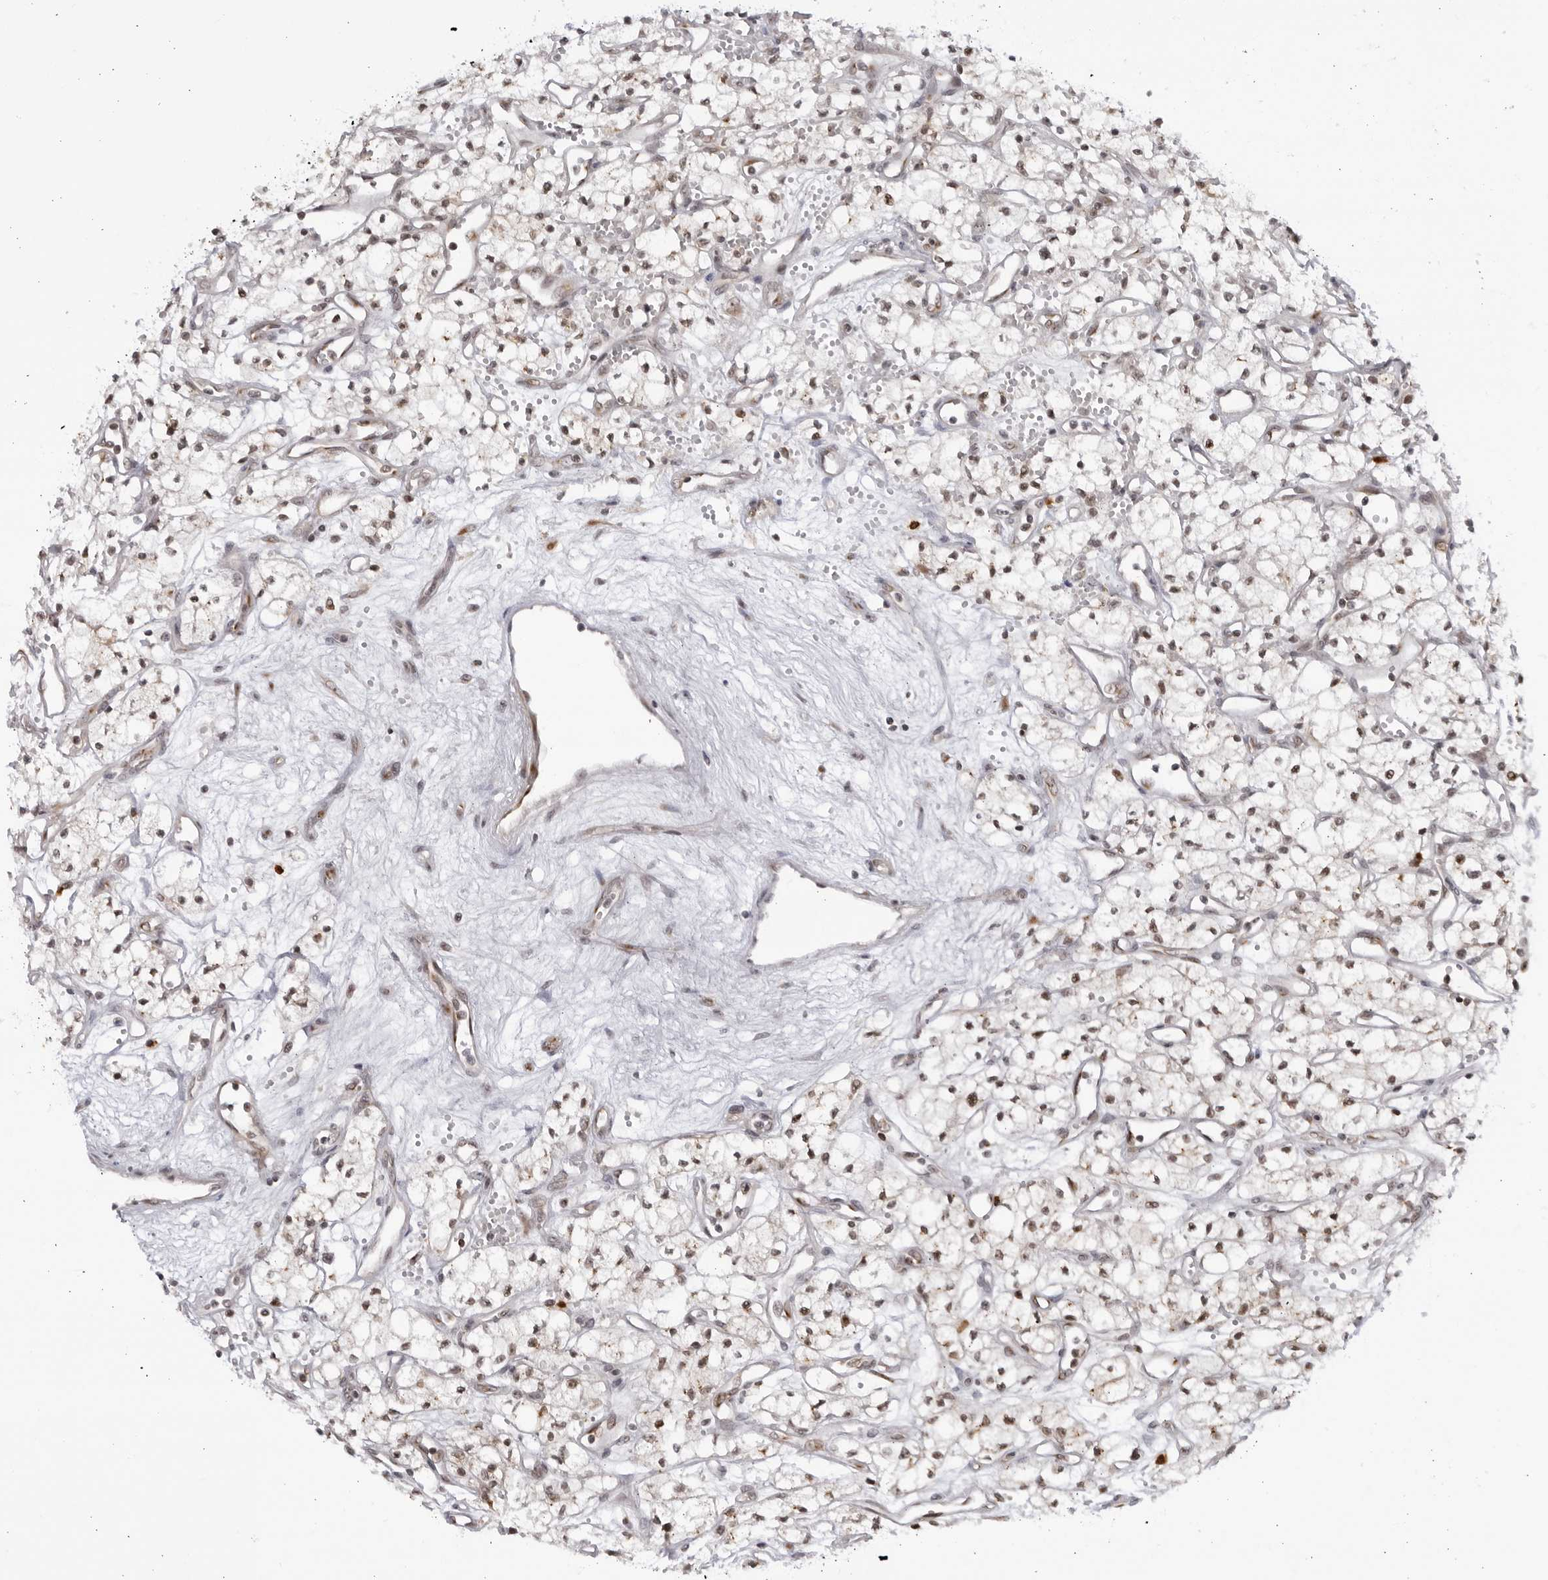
{"staining": {"intensity": "weak", "quantity": "25%-75%", "location": "nuclear"}, "tissue": "renal cancer", "cell_type": "Tumor cells", "image_type": "cancer", "snomed": [{"axis": "morphology", "description": "Adenocarcinoma, NOS"}, {"axis": "topography", "description": "Kidney"}], "caption": "Immunohistochemical staining of human renal cancer demonstrates low levels of weak nuclear protein staining in about 25%-75% of tumor cells. The protein of interest is stained brown, and the nuclei are stained in blue (DAB (3,3'-diaminobenzidine) IHC with brightfield microscopy, high magnification).", "gene": "RASGEF1C", "patient": {"sex": "male", "age": 59}}